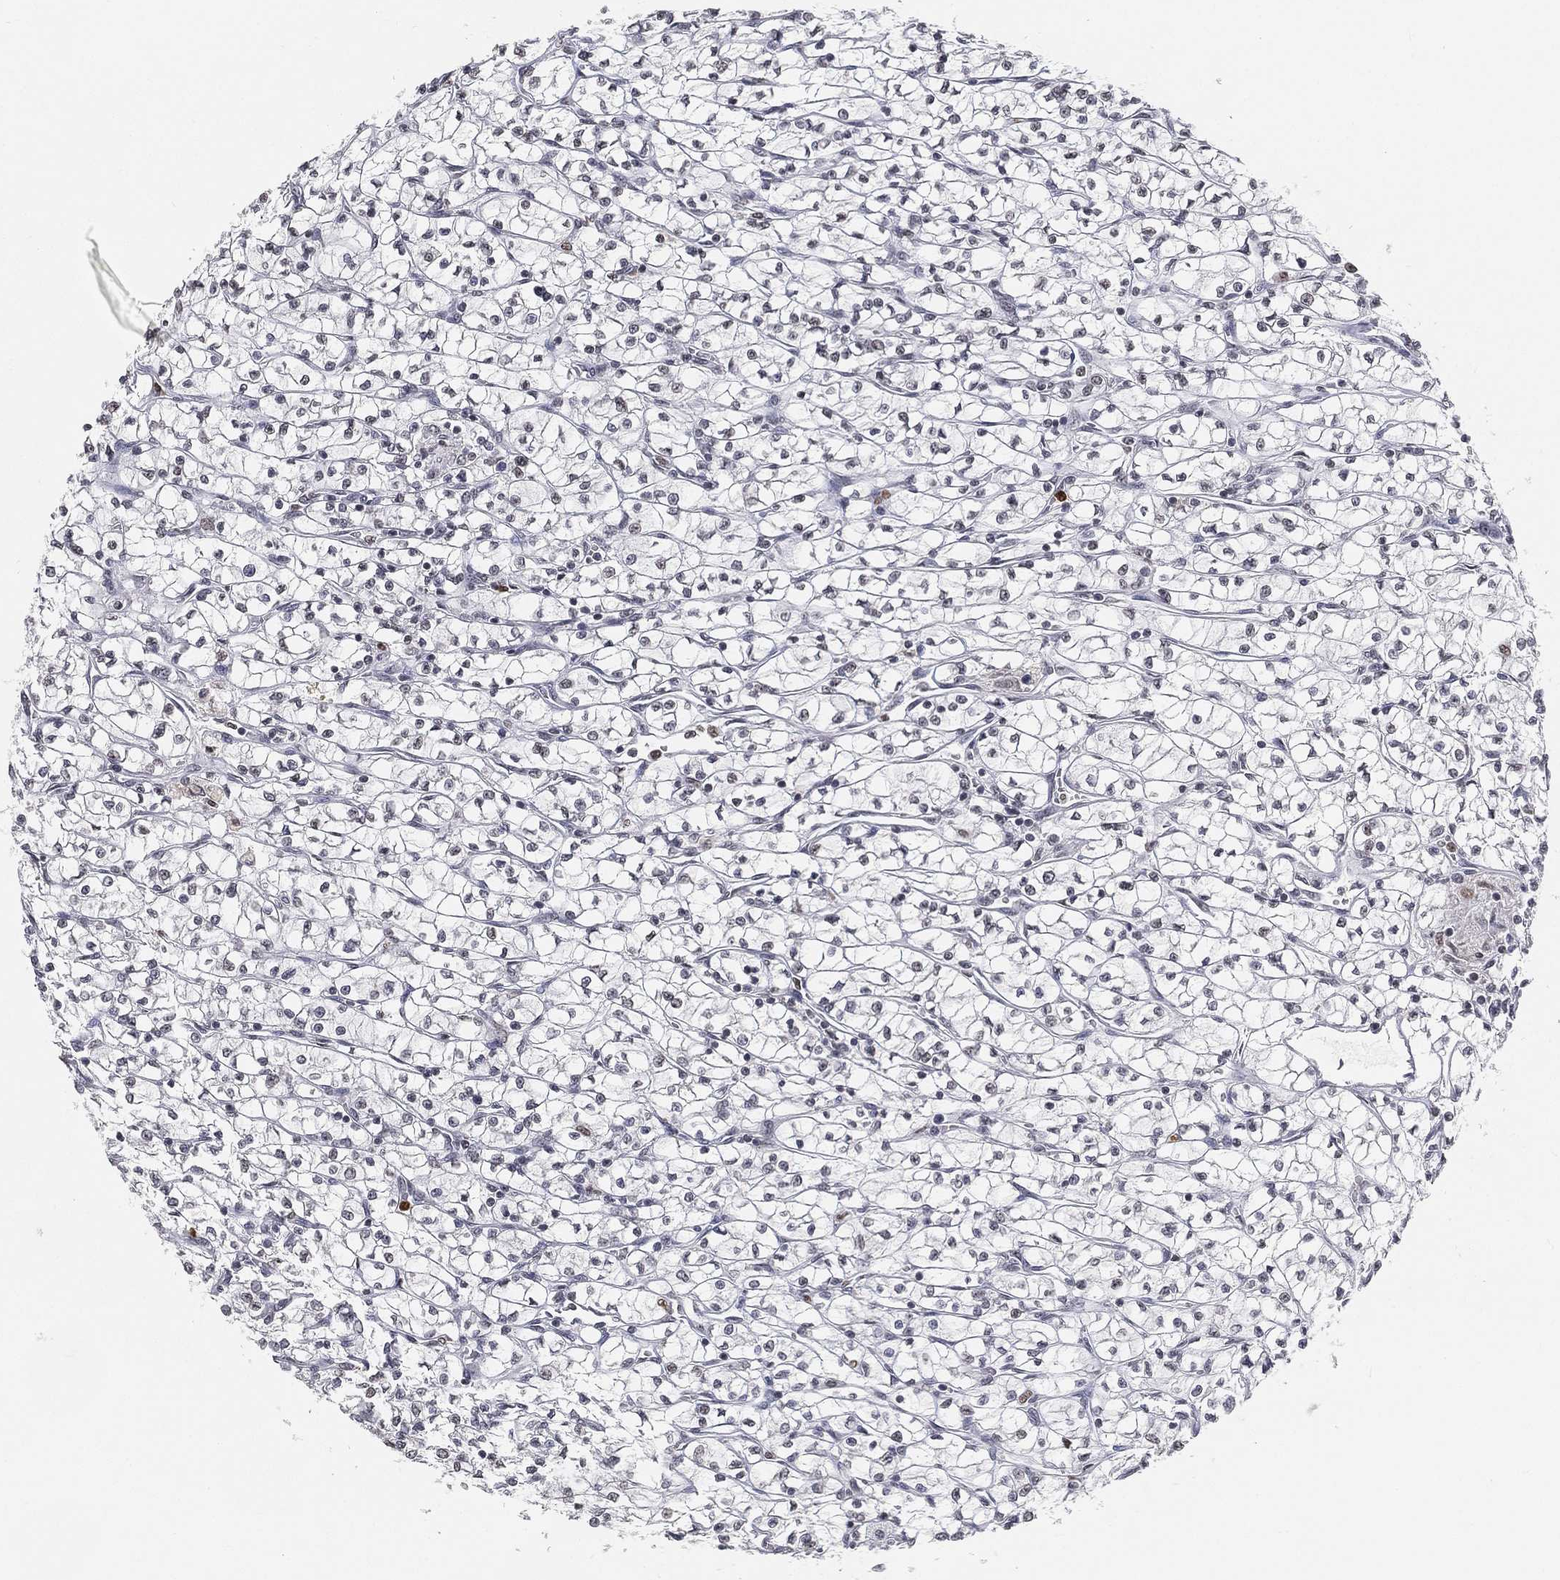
{"staining": {"intensity": "negative", "quantity": "none", "location": "none"}, "tissue": "renal cancer", "cell_type": "Tumor cells", "image_type": "cancer", "snomed": [{"axis": "morphology", "description": "Adenocarcinoma, NOS"}, {"axis": "topography", "description": "Kidney"}], "caption": "High magnification brightfield microscopy of renal adenocarcinoma stained with DAB (3,3'-diaminobenzidine) (brown) and counterstained with hematoxylin (blue): tumor cells show no significant positivity.", "gene": "ARG1", "patient": {"sex": "female", "age": 64}}